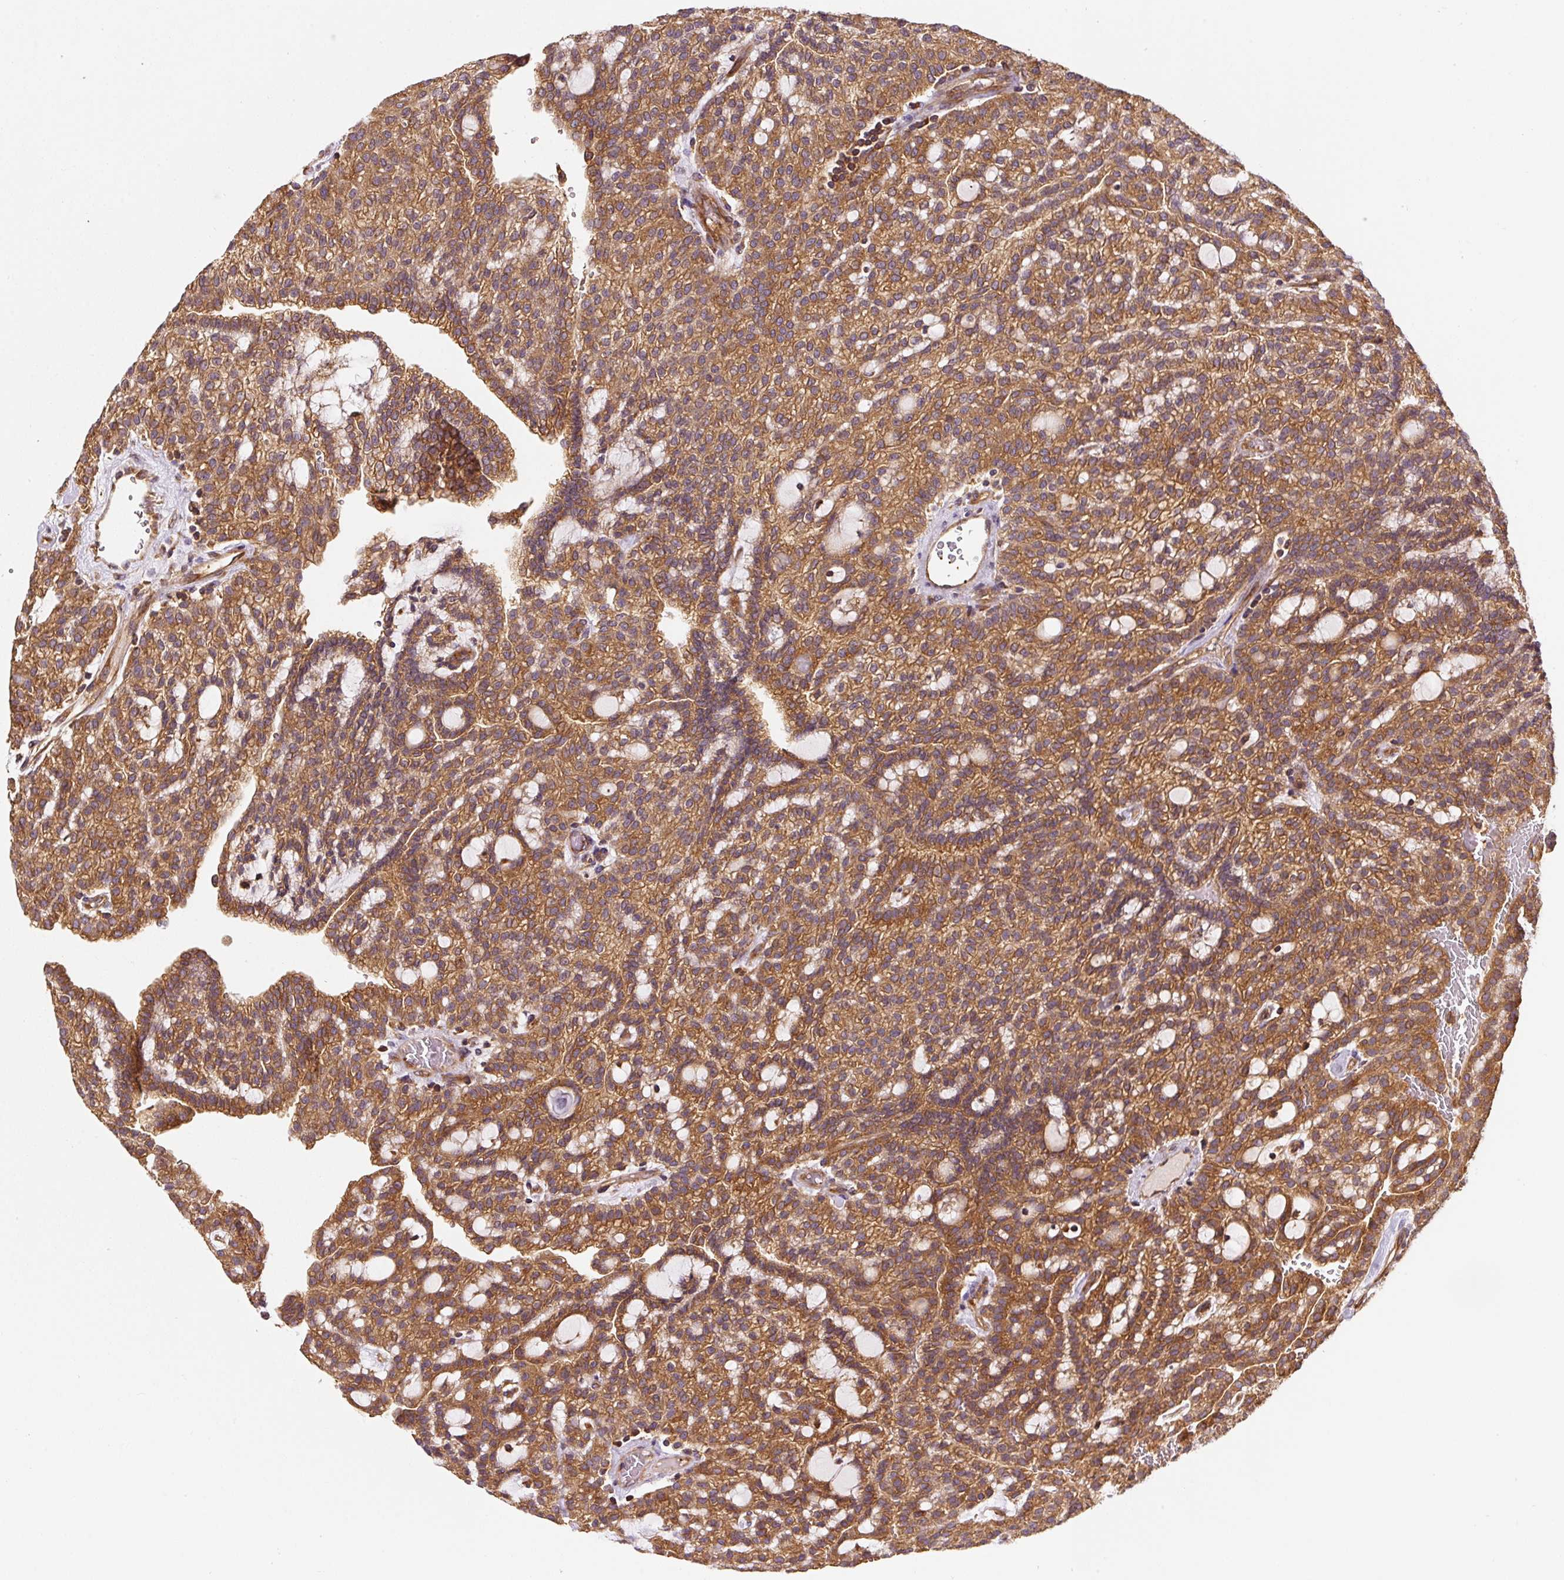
{"staining": {"intensity": "moderate", "quantity": ">75%", "location": "cytoplasmic/membranous"}, "tissue": "renal cancer", "cell_type": "Tumor cells", "image_type": "cancer", "snomed": [{"axis": "morphology", "description": "Adenocarcinoma, NOS"}, {"axis": "topography", "description": "Kidney"}], "caption": "This is a histology image of immunohistochemistry (IHC) staining of adenocarcinoma (renal), which shows moderate expression in the cytoplasmic/membranous of tumor cells.", "gene": "EIF2S2", "patient": {"sex": "male", "age": 63}}